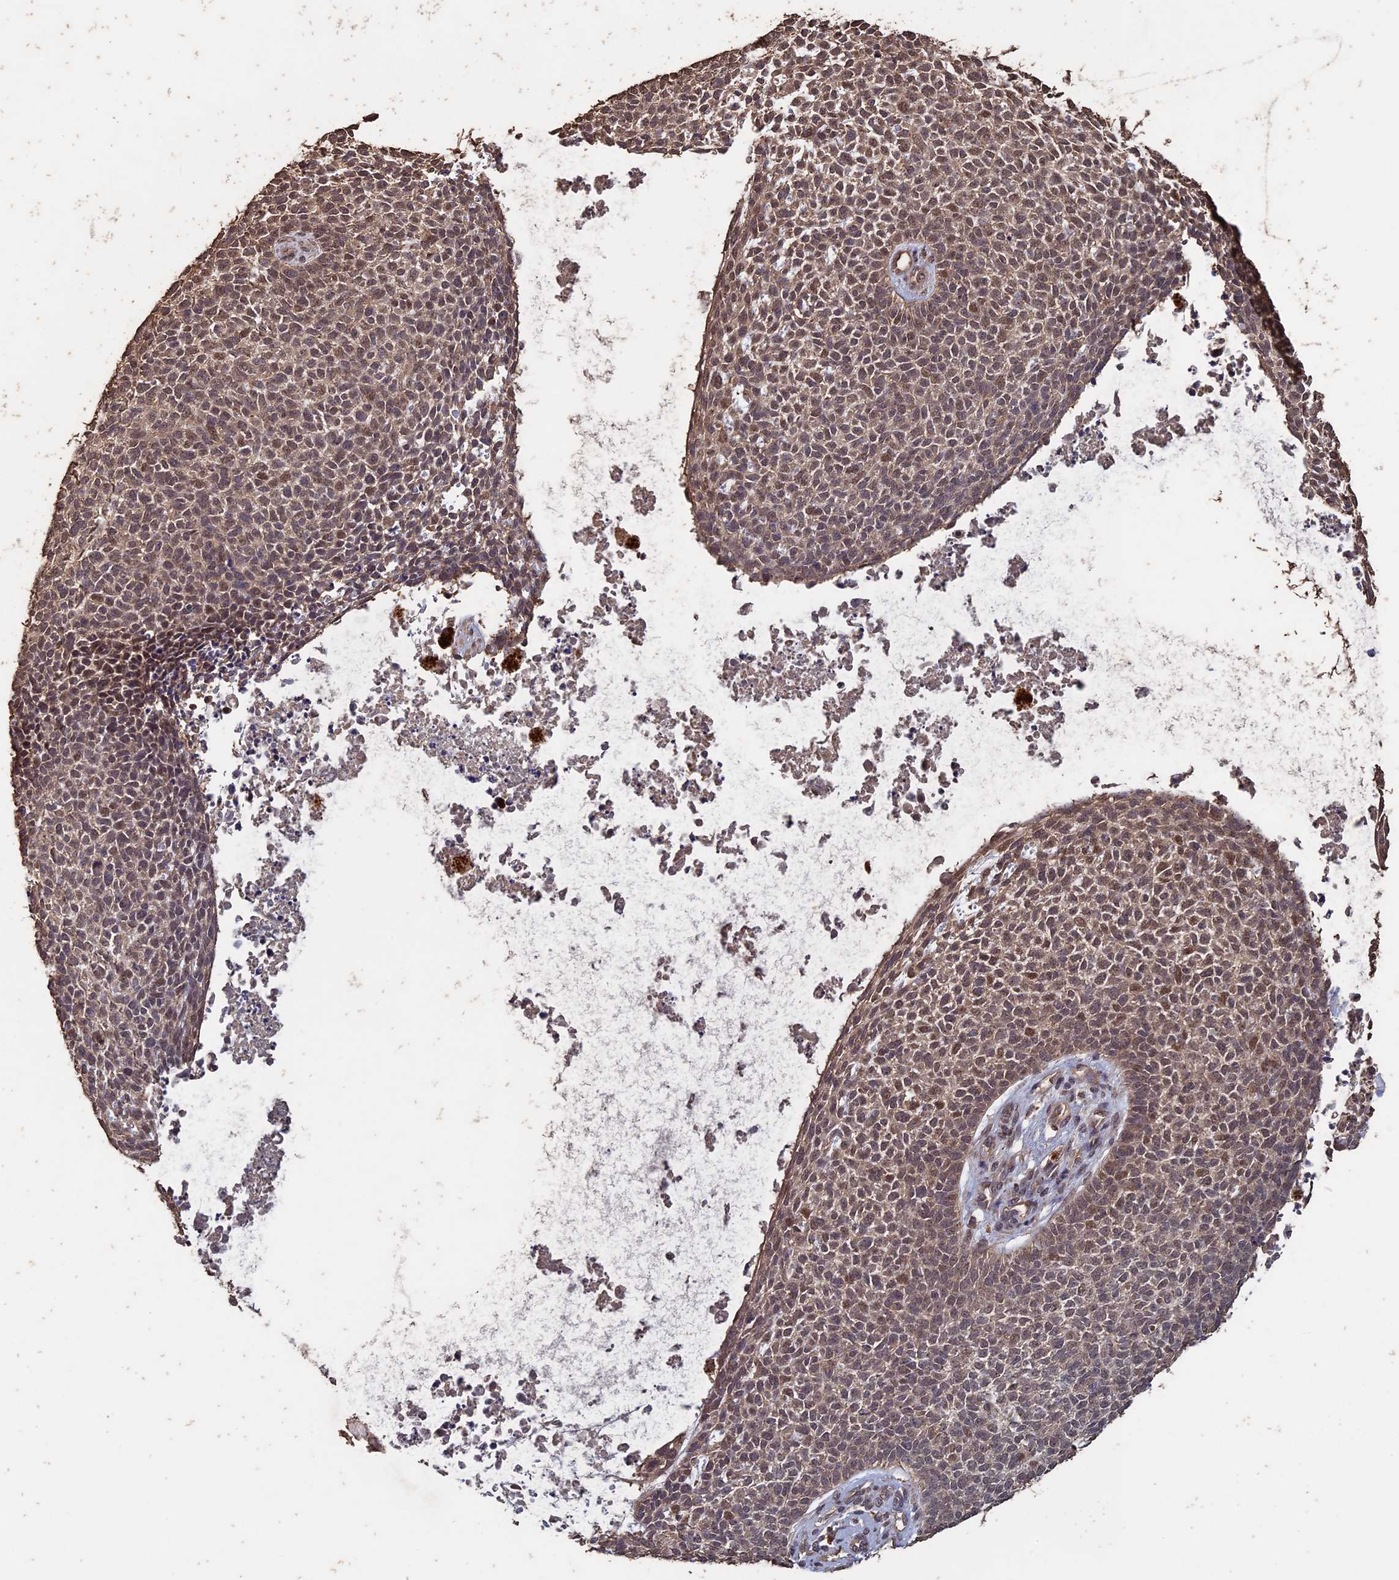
{"staining": {"intensity": "weak", "quantity": "25%-75%", "location": "cytoplasmic/membranous,nuclear"}, "tissue": "skin cancer", "cell_type": "Tumor cells", "image_type": "cancer", "snomed": [{"axis": "morphology", "description": "Basal cell carcinoma"}, {"axis": "topography", "description": "Skin"}], "caption": "An immunohistochemistry (IHC) micrograph of tumor tissue is shown. Protein staining in brown labels weak cytoplasmic/membranous and nuclear positivity in basal cell carcinoma (skin) within tumor cells.", "gene": "HUNK", "patient": {"sex": "female", "age": 84}}